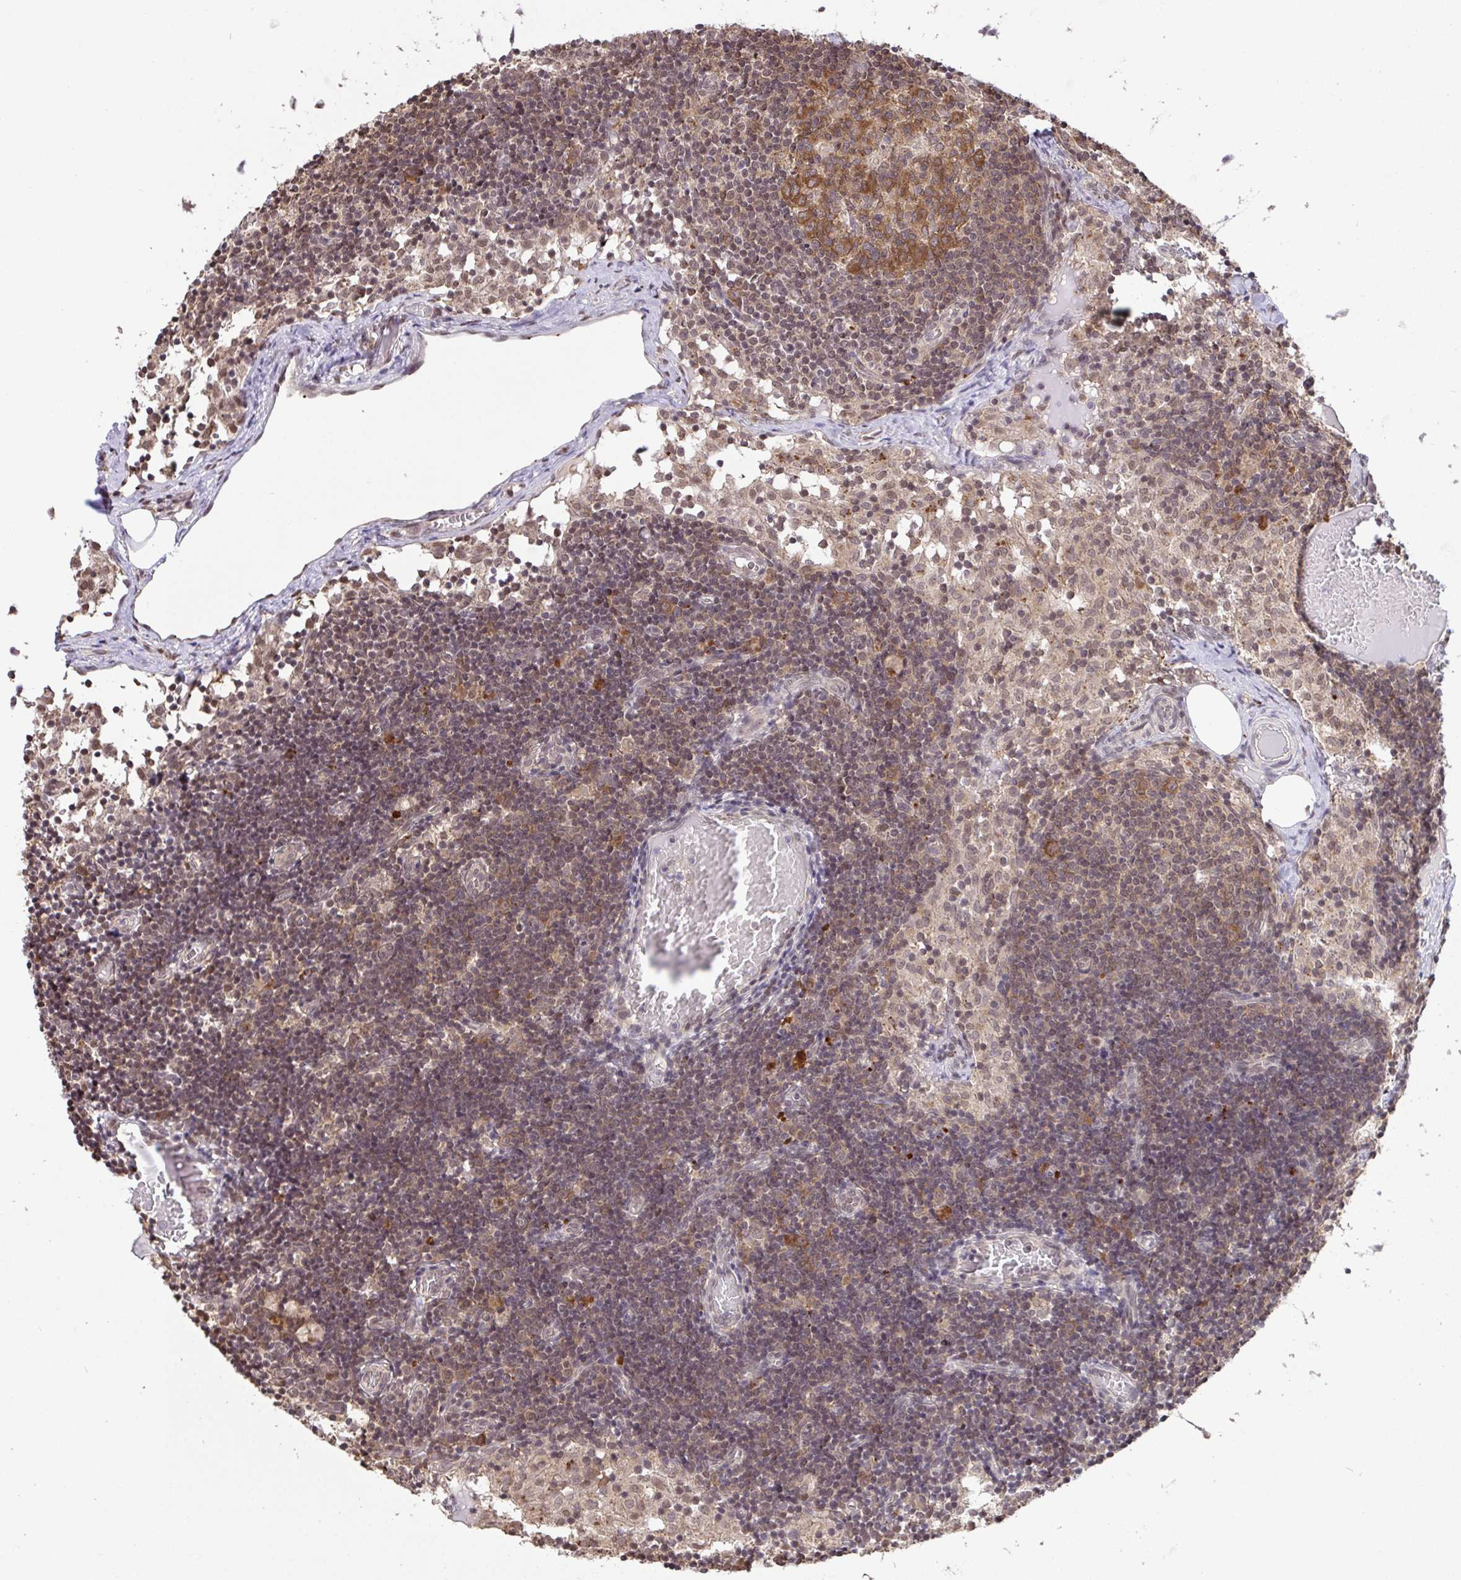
{"staining": {"intensity": "strong", "quantity": ">75%", "location": "cytoplasmic/membranous"}, "tissue": "lymph node", "cell_type": "Germinal center cells", "image_type": "normal", "snomed": [{"axis": "morphology", "description": "Normal tissue, NOS"}, {"axis": "topography", "description": "Lymph node"}], "caption": "Lymph node stained with DAB IHC demonstrates high levels of strong cytoplasmic/membranous expression in approximately >75% of germinal center cells. The staining was performed using DAB (3,3'-diaminobenzidine), with brown indicating positive protein expression. Nuclei are stained blue with hematoxylin.", "gene": "C12orf57", "patient": {"sex": "female", "age": 31}}